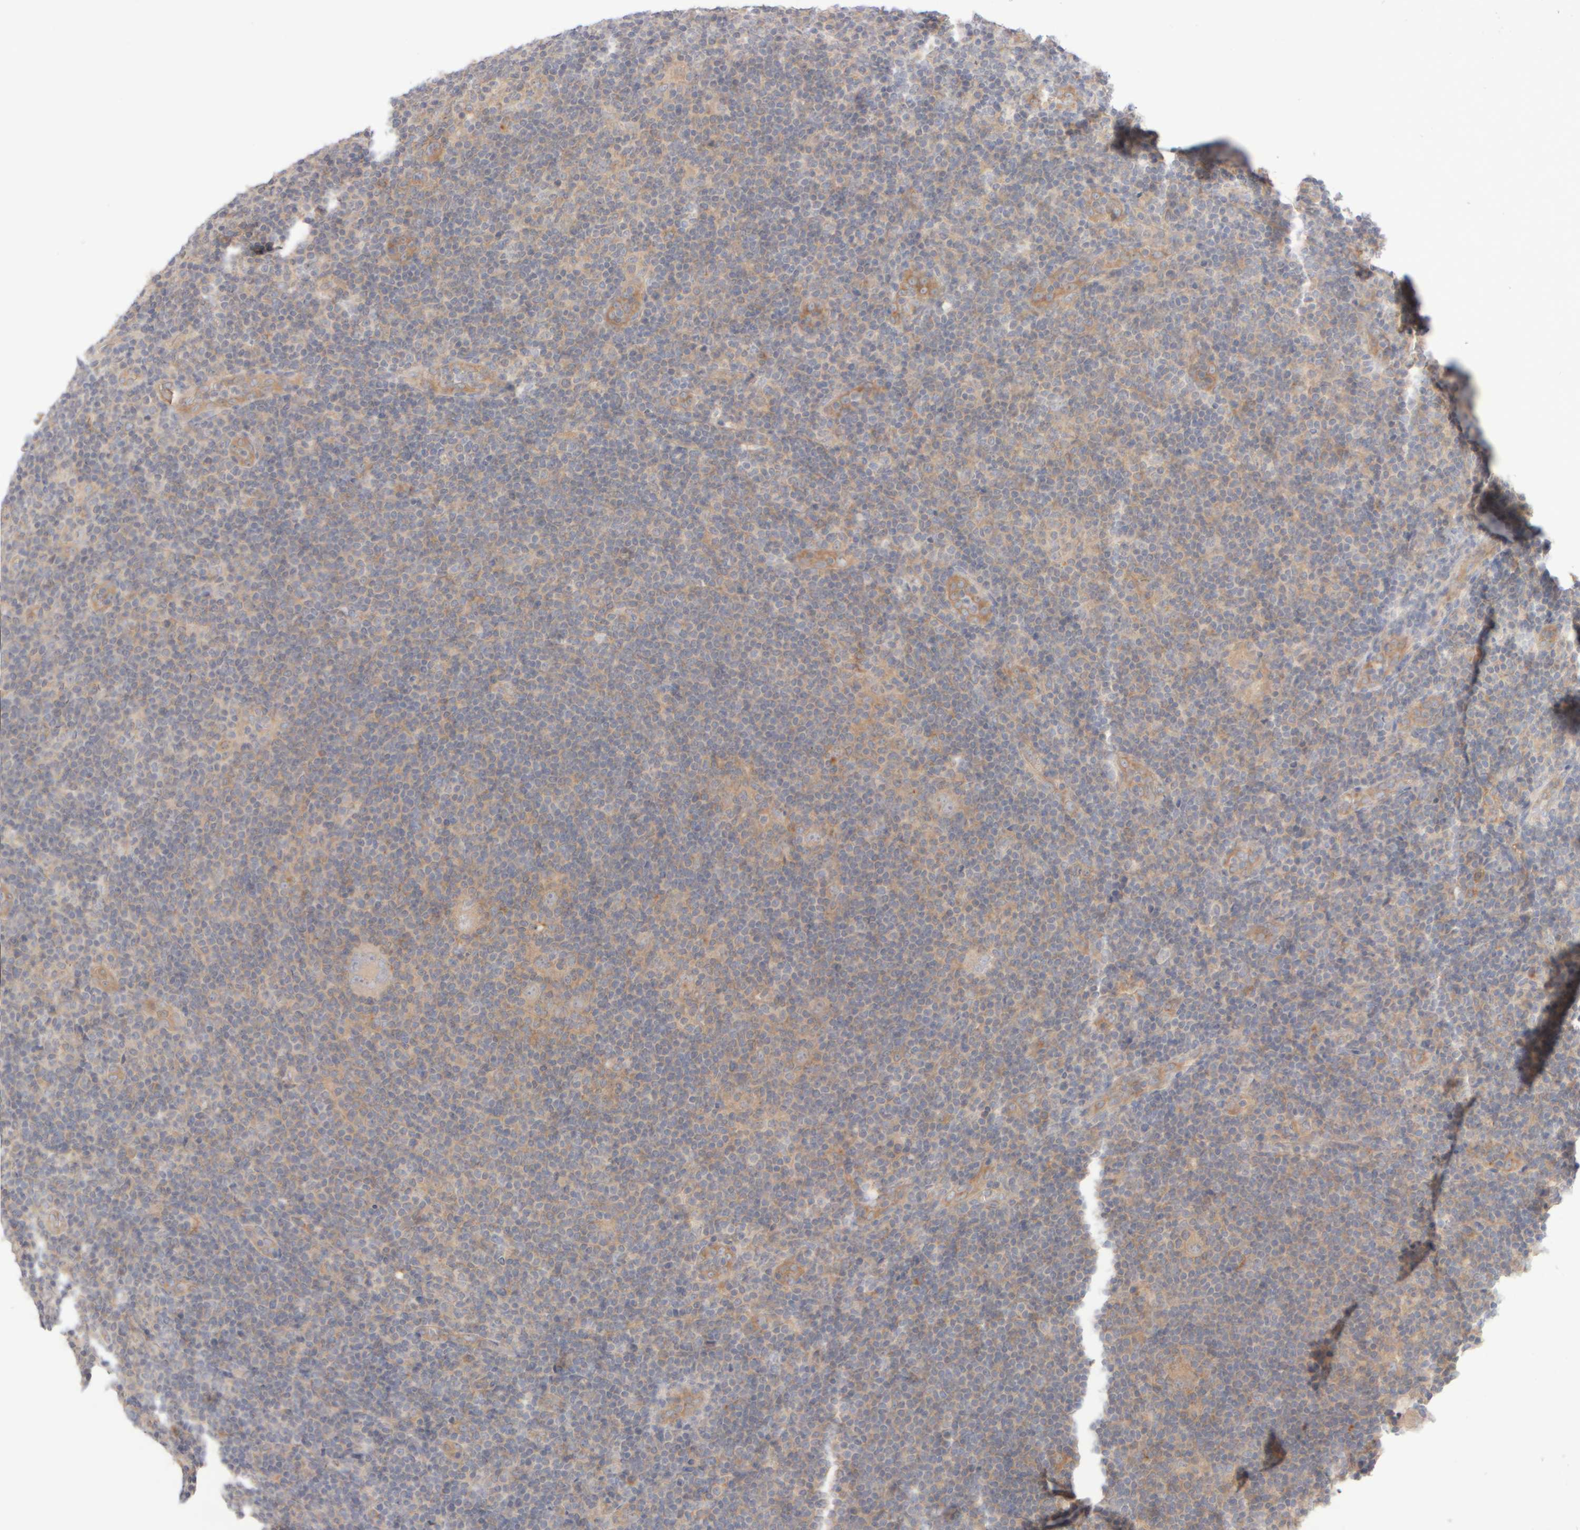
{"staining": {"intensity": "negative", "quantity": "none", "location": "none"}, "tissue": "lymphoma", "cell_type": "Tumor cells", "image_type": "cancer", "snomed": [{"axis": "morphology", "description": "Hodgkin's disease, NOS"}, {"axis": "topography", "description": "Lymph node"}], "caption": "High power microscopy histopathology image of an immunohistochemistry micrograph of lymphoma, revealing no significant staining in tumor cells.", "gene": "GOPC", "patient": {"sex": "female", "age": 57}}